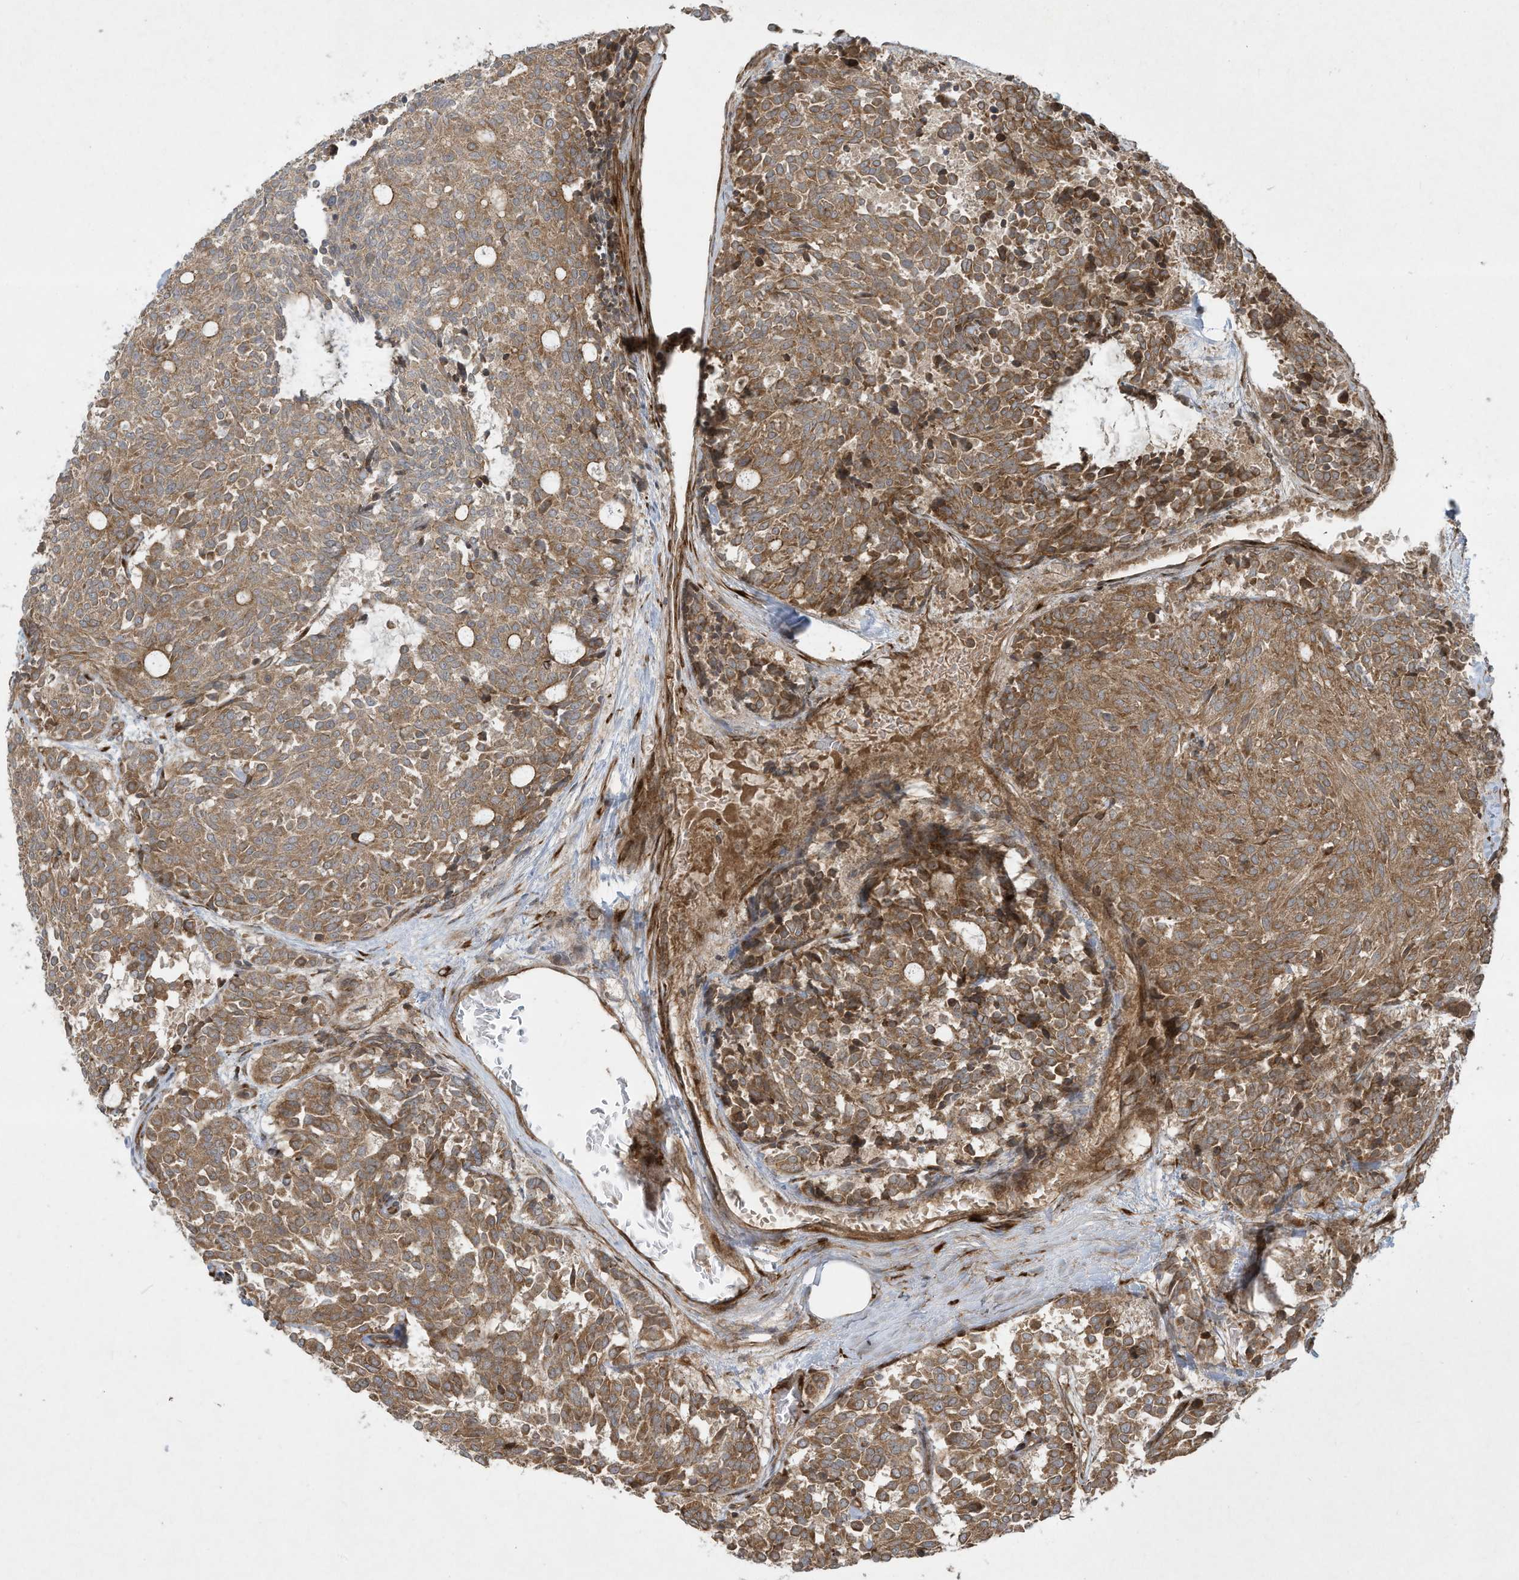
{"staining": {"intensity": "moderate", "quantity": ">75%", "location": "cytoplasmic/membranous"}, "tissue": "carcinoid", "cell_type": "Tumor cells", "image_type": "cancer", "snomed": [{"axis": "morphology", "description": "Carcinoid, malignant, NOS"}, {"axis": "topography", "description": "Pancreas"}], "caption": "Tumor cells display medium levels of moderate cytoplasmic/membranous expression in approximately >75% of cells in carcinoid.", "gene": "DDIT4", "patient": {"sex": "female", "age": 54}}